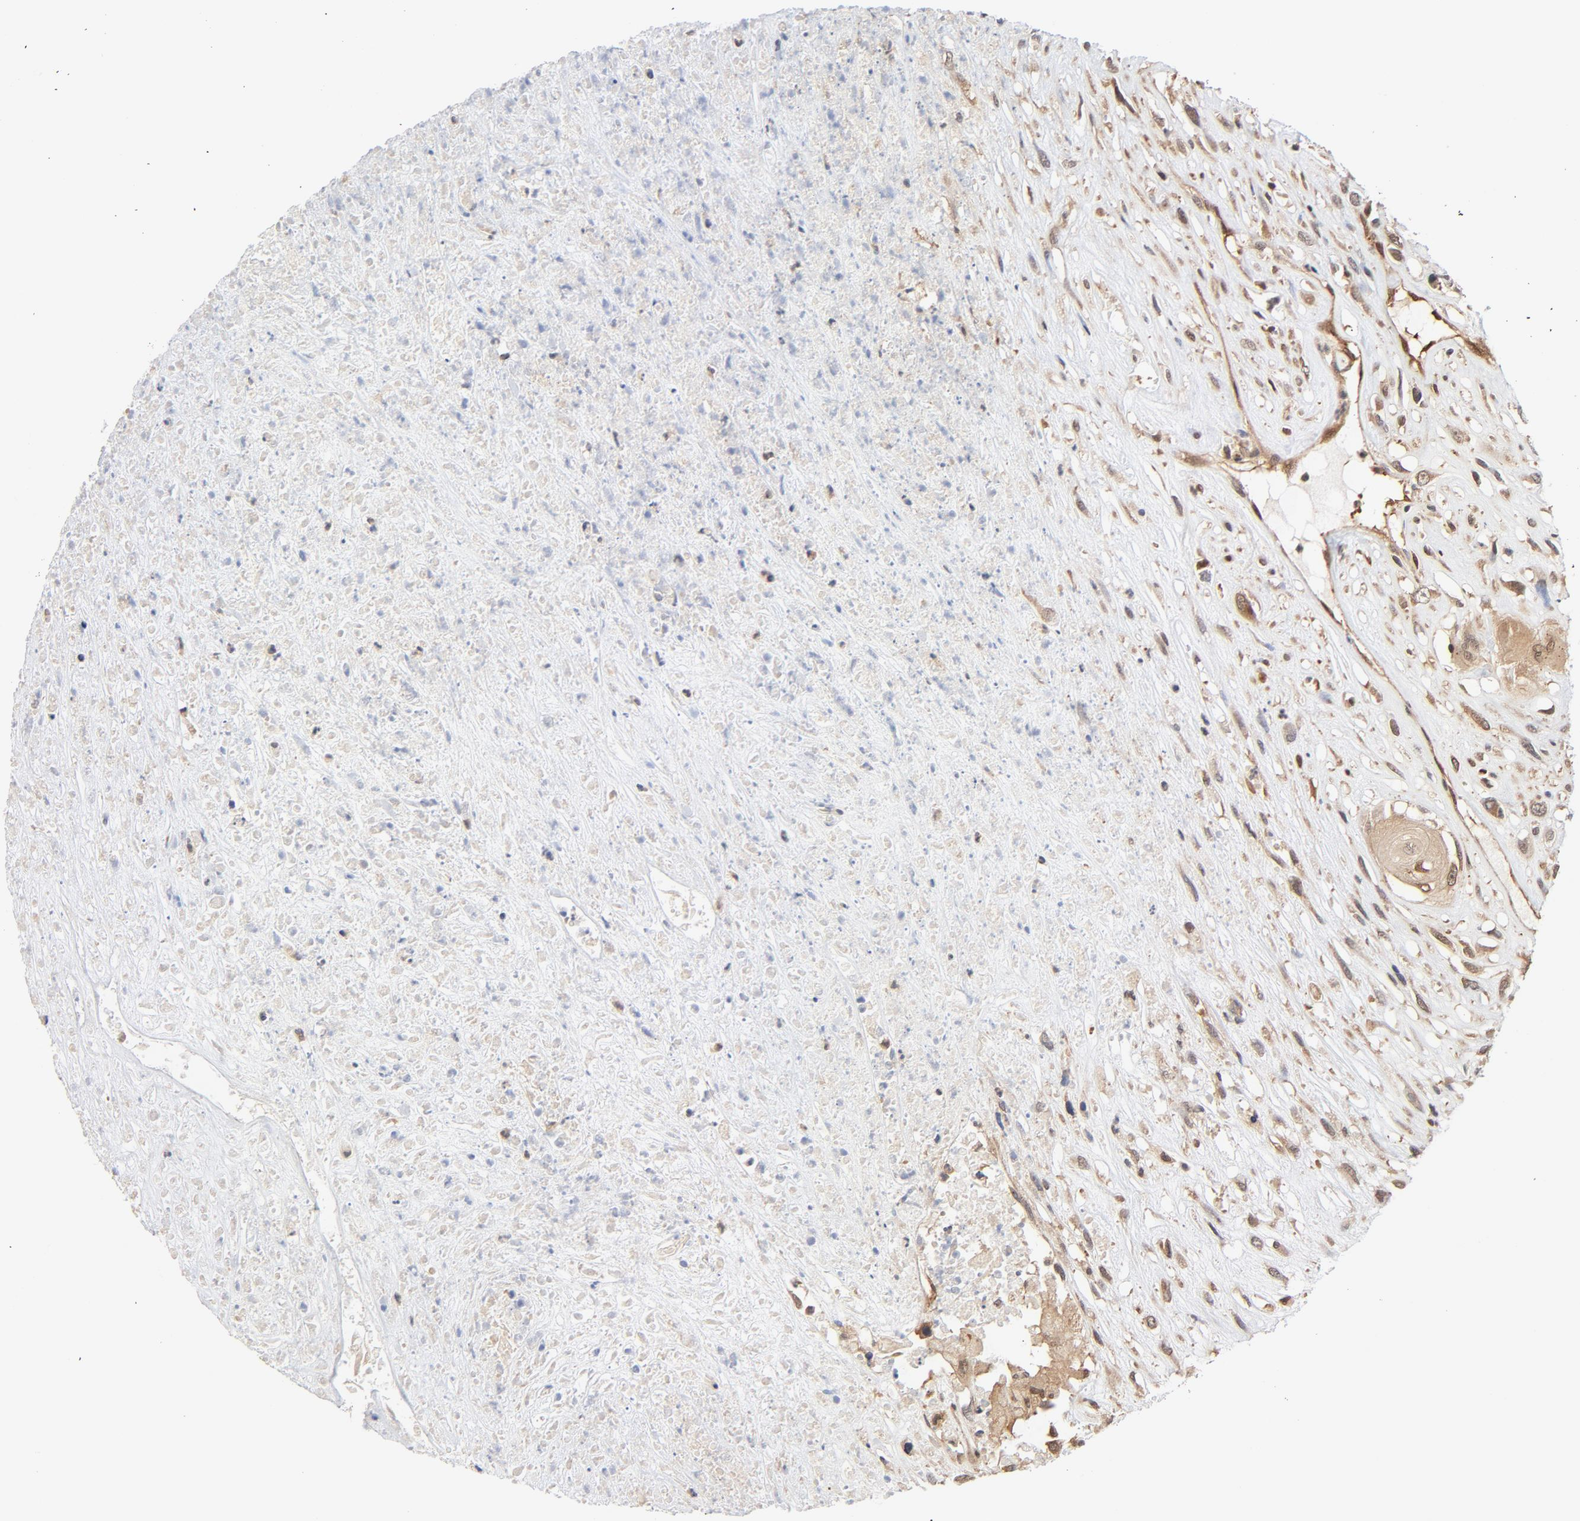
{"staining": {"intensity": "moderate", "quantity": ">75%", "location": "cytoplasmic/membranous,nuclear"}, "tissue": "head and neck cancer", "cell_type": "Tumor cells", "image_type": "cancer", "snomed": [{"axis": "morphology", "description": "Necrosis, NOS"}, {"axis": "morphology", "description": "Neoplasm, malignant, NOS"}, {"axis": "topography", "description": "Salivary gland"}, {"axis": "topography", "description": "Head-Neck"}], "caption": "Immunohistochemical staining of head and neck cancer demonstrates medium levels of moderate cytoplasmic/membranous and nuclear staining in about >75% of tumor cells.", "gene": "CDC37", "patient": {"sex": "male", "age": 43}}